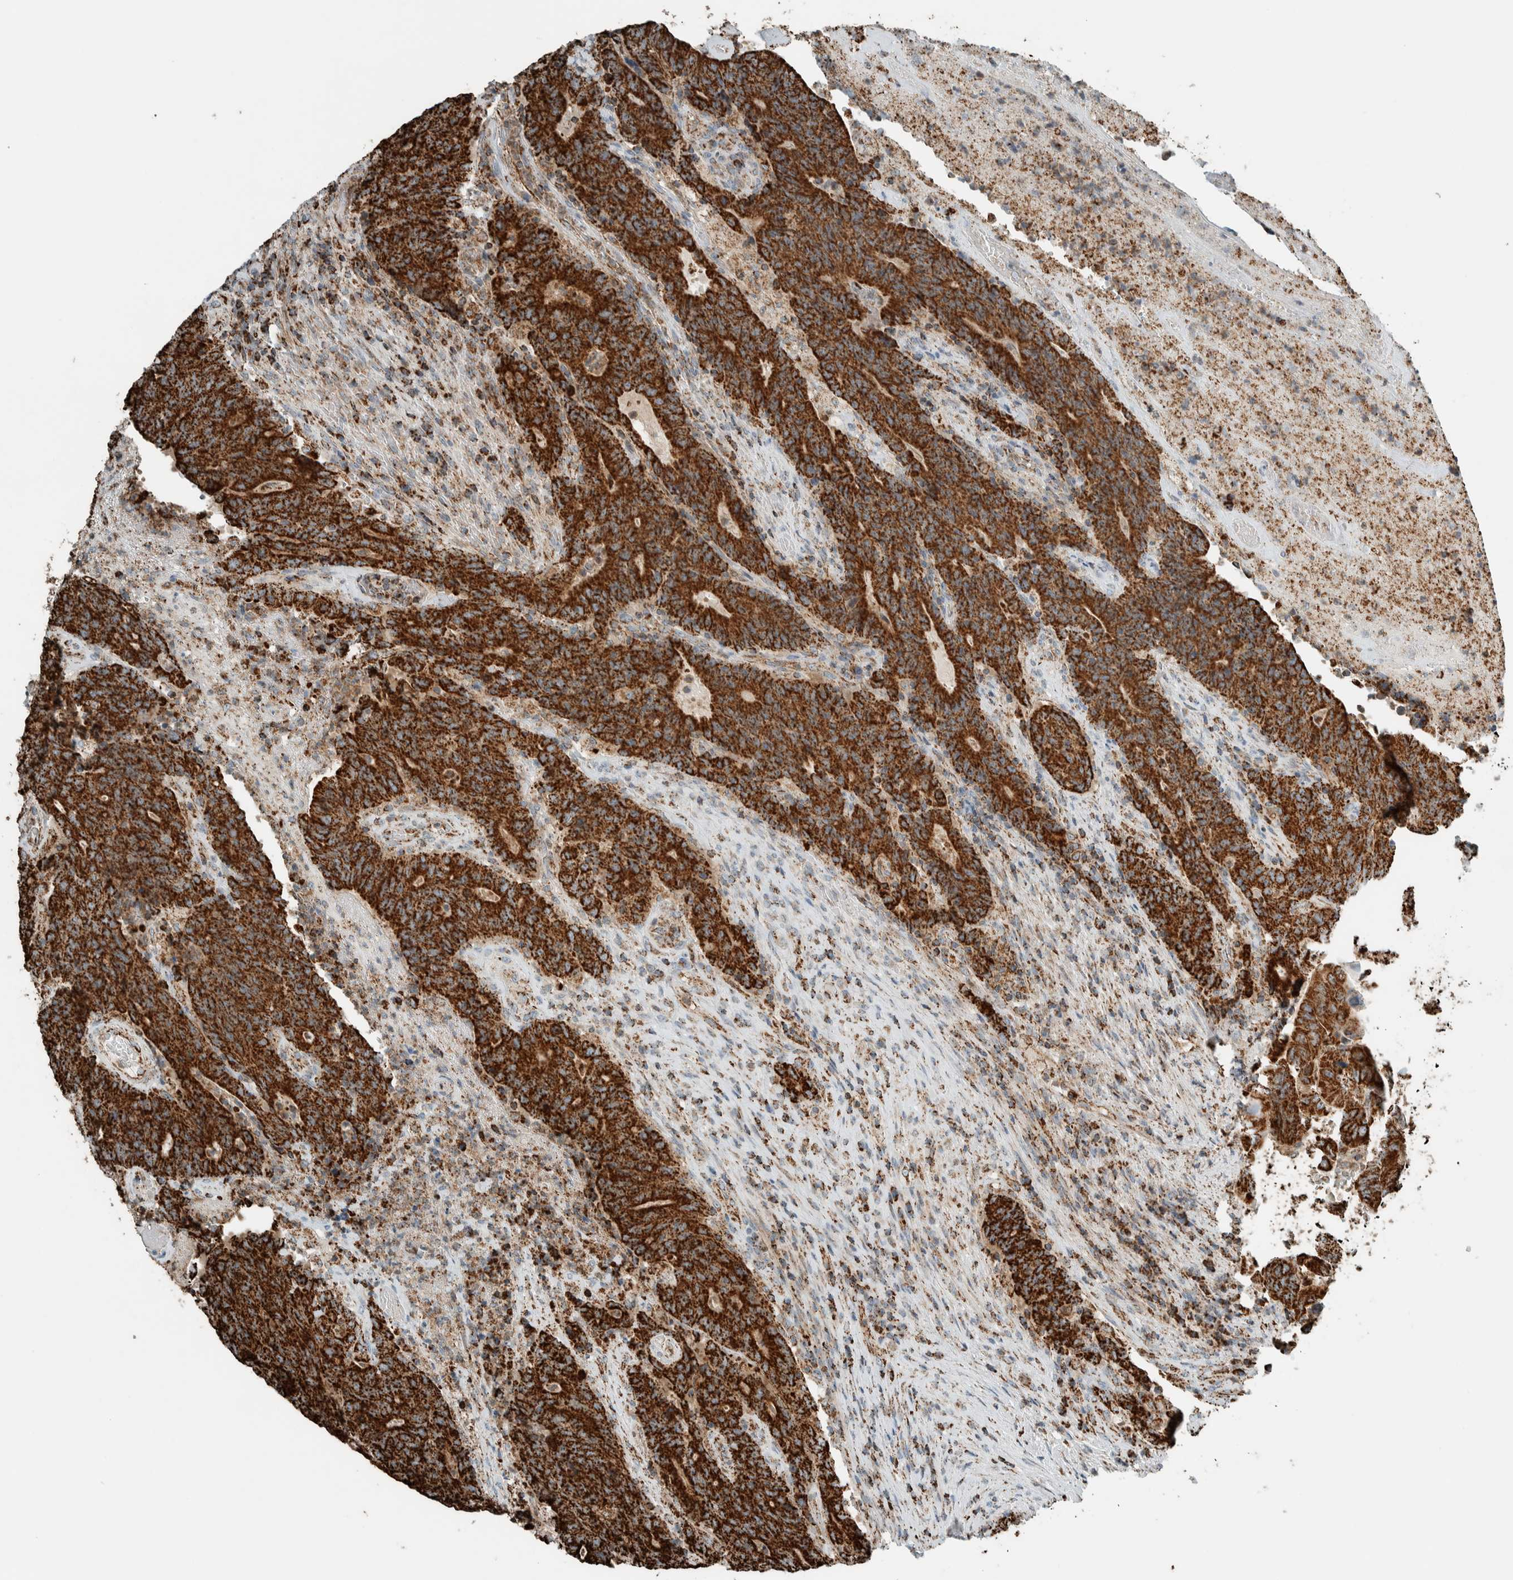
{"staining": {"intensity": "strong", "quantity": ">75%", "location": "cytoplasmic/membranous"}, "tissue": "colorectal cancer", "cell_type": "Tumor cells", "image_type": "cancer", "snomed": [{"axis": "morphology", "description": "Normal tissue, NOS"}, {"axis": "morphology", "description": "Adenocarcinoma, NOS"}, {"axis": "topography", "description": "Colon"}], "caption": "Tumor cells exhibit strong cytoplasmic/membranous expression in about >75% of cells in colorectal cancer. The protein is shown in brown color, while the nuclei are stained blue.", "gene": "ZNF454", "patient": {"sex": "female", "age": 75}}